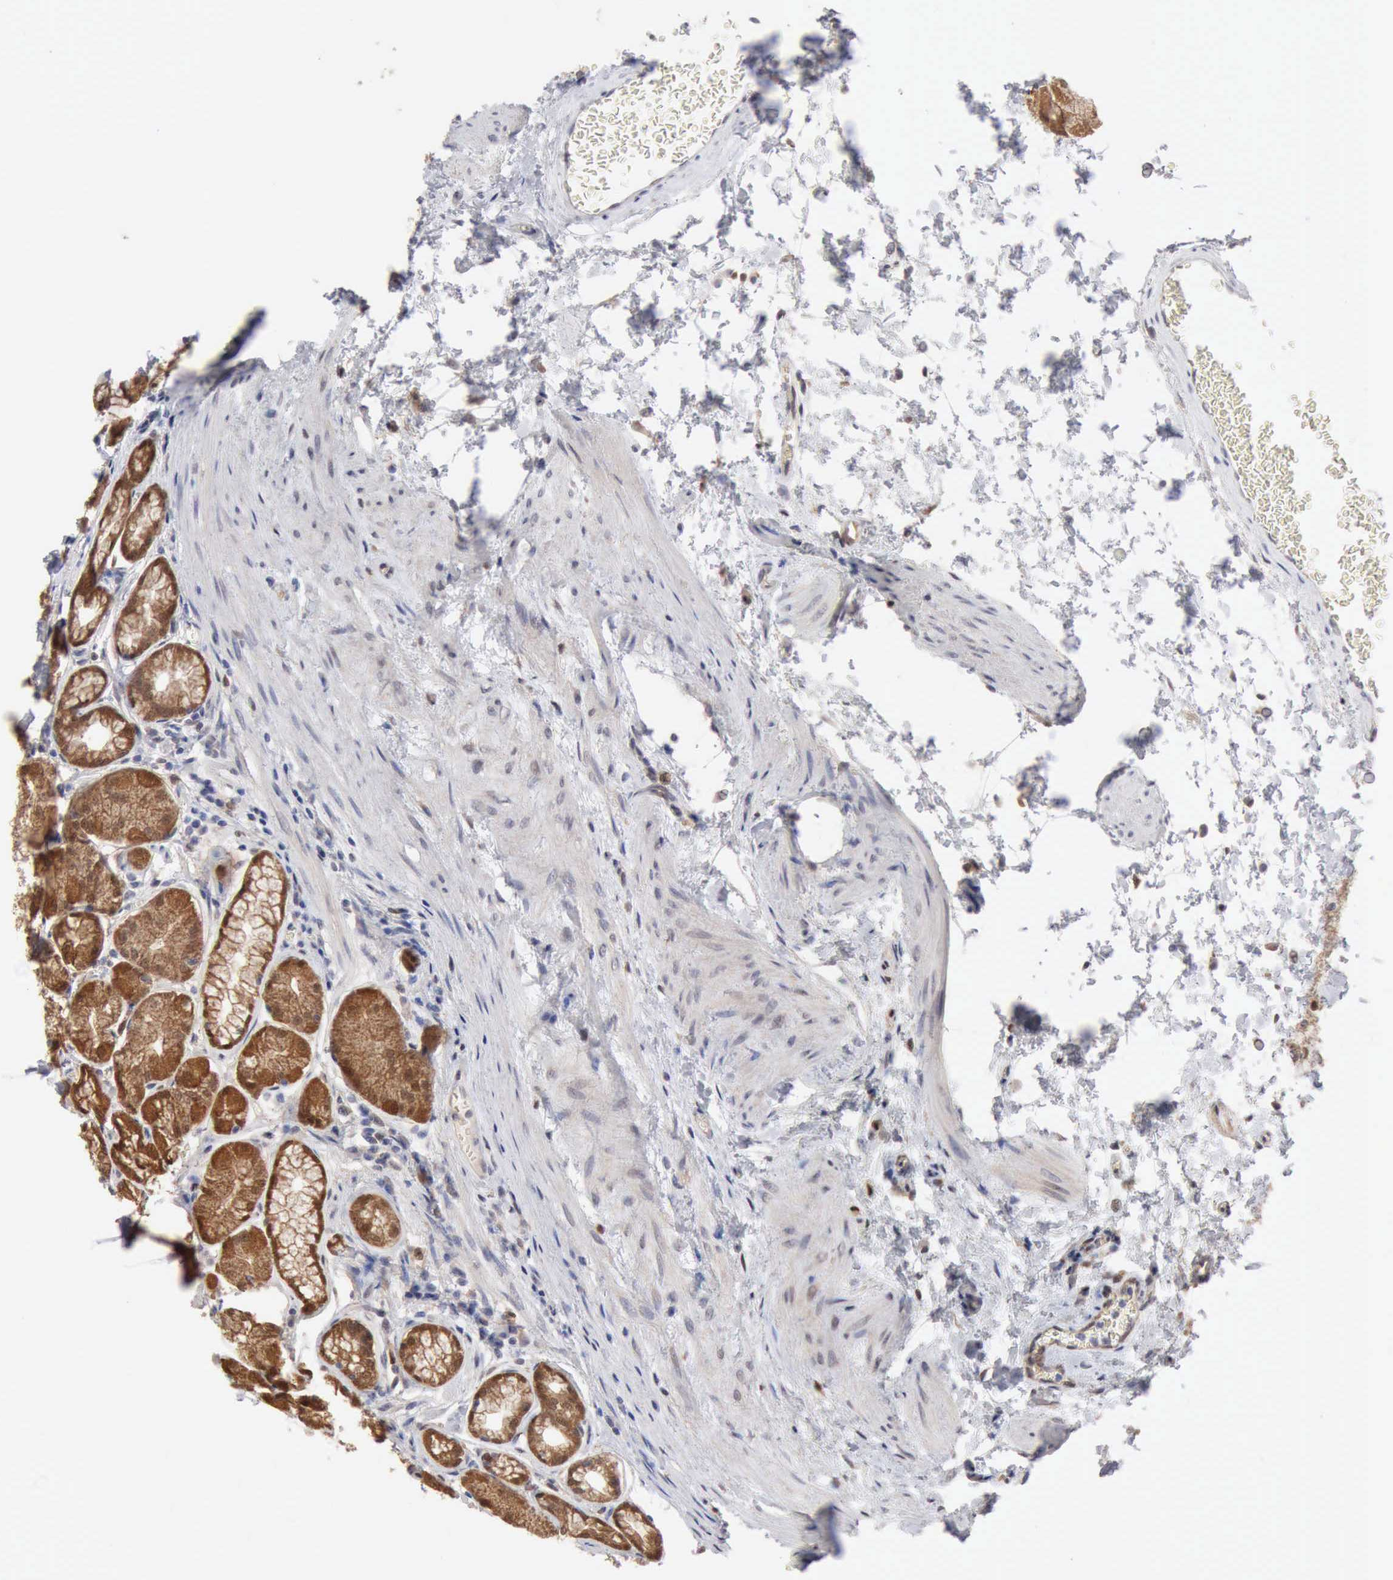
{"staining": {"intensity": "strong", "quantity": ">75%", "location": "cytoplasmic/membranous"}, "tissue": "stomach", "cell_type": "Glandular cells", "image_type": "normal", "snomed": [{"axis": "morphology", "description": "Normal tissue, NOS"}, {"axis": "topography", "description": "Stomach"}, {"axis": "topography", "description": "Stomach, lower"}], "caption": "Glandular cells reveal high levels of strong cytoplasmic/membranous expression in about >75% of cells in unremarkable stomach. Immunohistochemistry (ihc) stains the protein in brown and the nuclei are stained blue.", "gene": "PTGR2", "patient": {"sex": "male", "age": 76}}